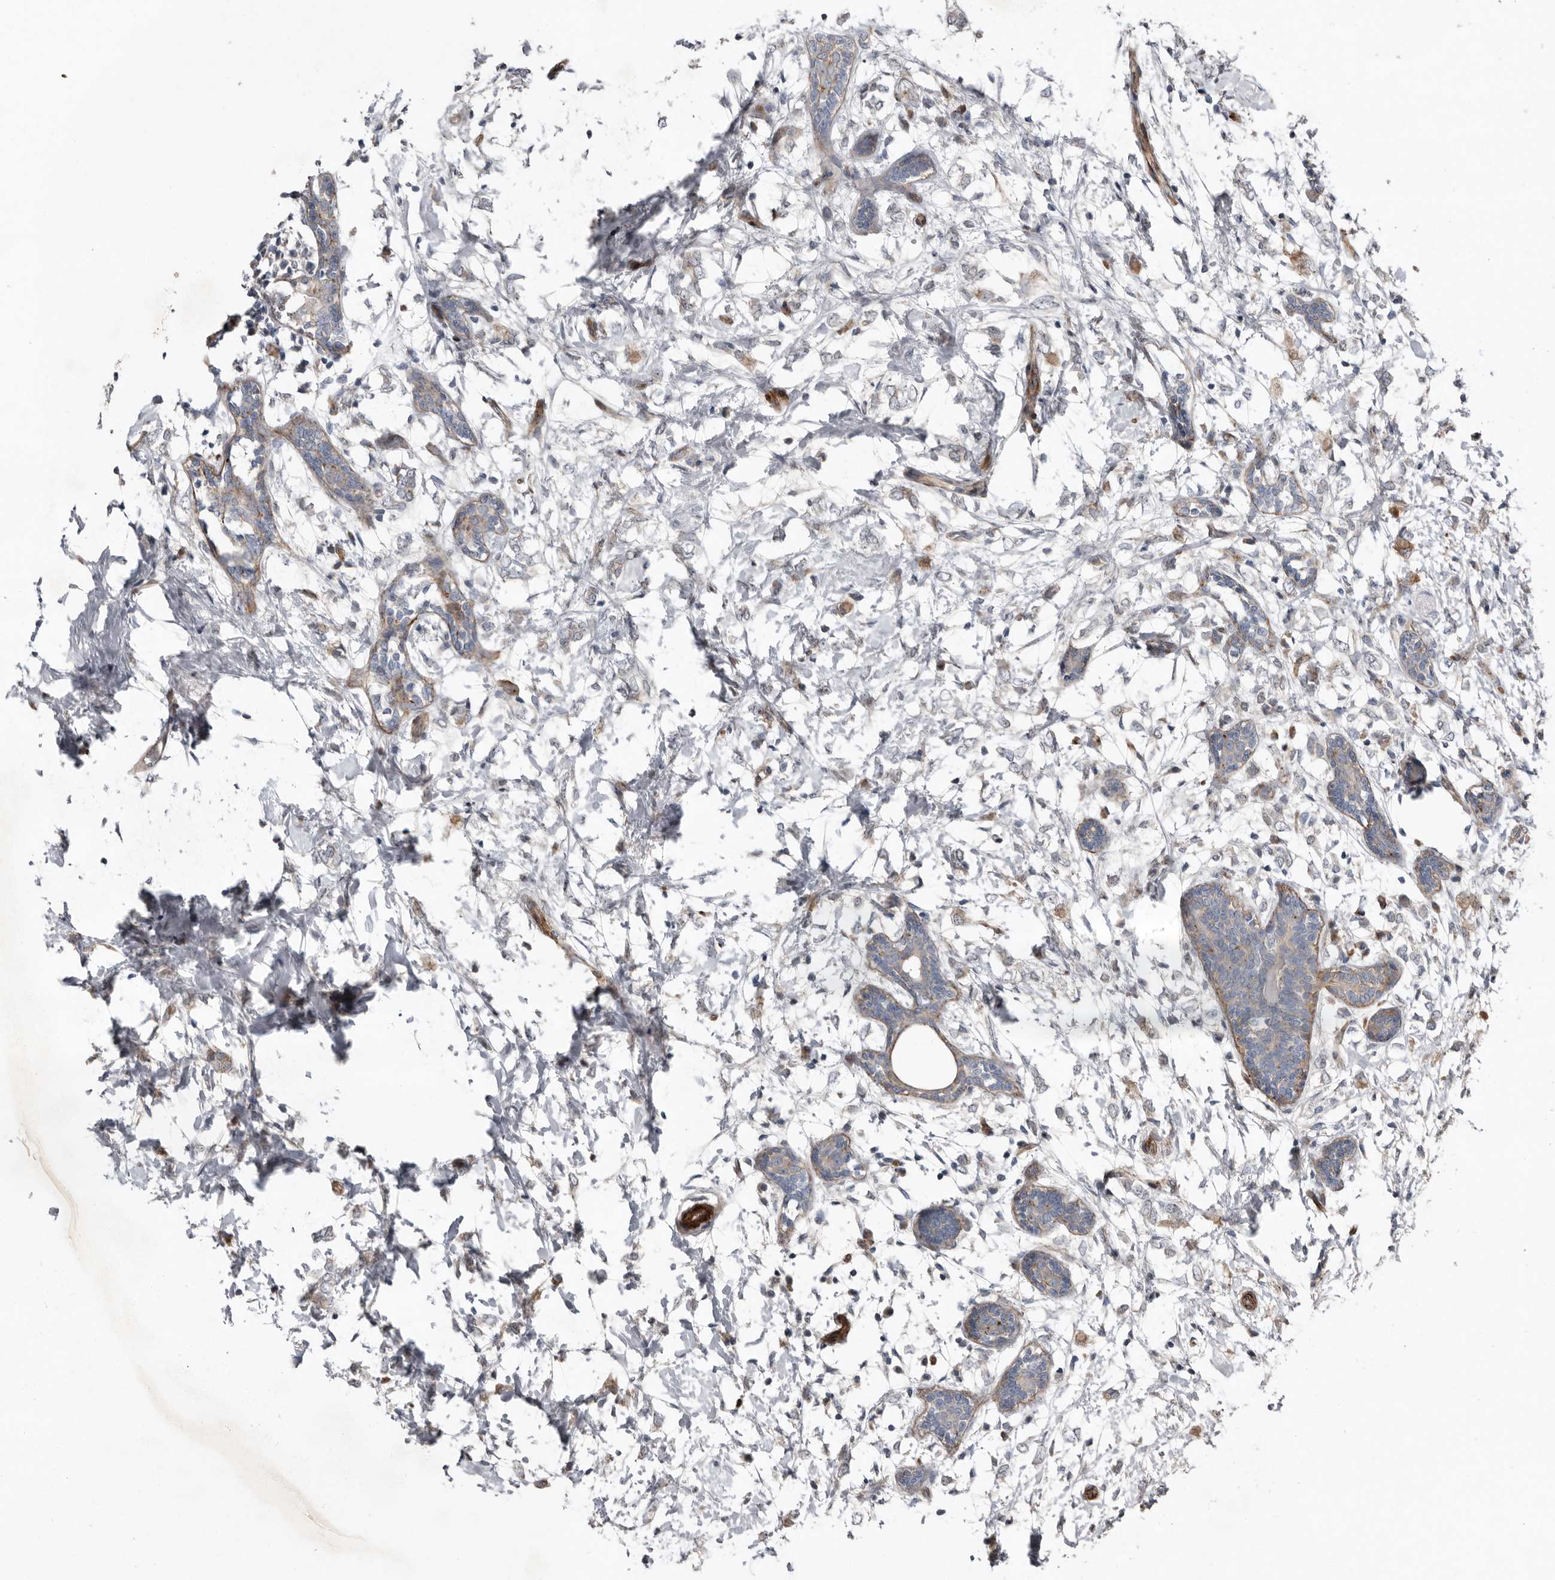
{"staining": {"intensity": "weak", "quantity": "<25%", "location": "cytoplasmic/membranous"}, "tissue": "breast cancer", "cell_type": "Tumor cells", "image_type": "cancer", "snomed": [{"axis": "morphology", "description": "Normal tissue, NOS"}, {"axis": "morphology", "description": "Lobular carcinoma"}, {"axis": "topography", "description": "Breast"}], "caption": "High power microscopy histopathology image of an immunohistochemistry histopathology image of breast lobular carcinoma, revealing no significant positivity in tumor cells.", "gene": "RANBP17", "patient": {"sex": "female", "age": 47}}